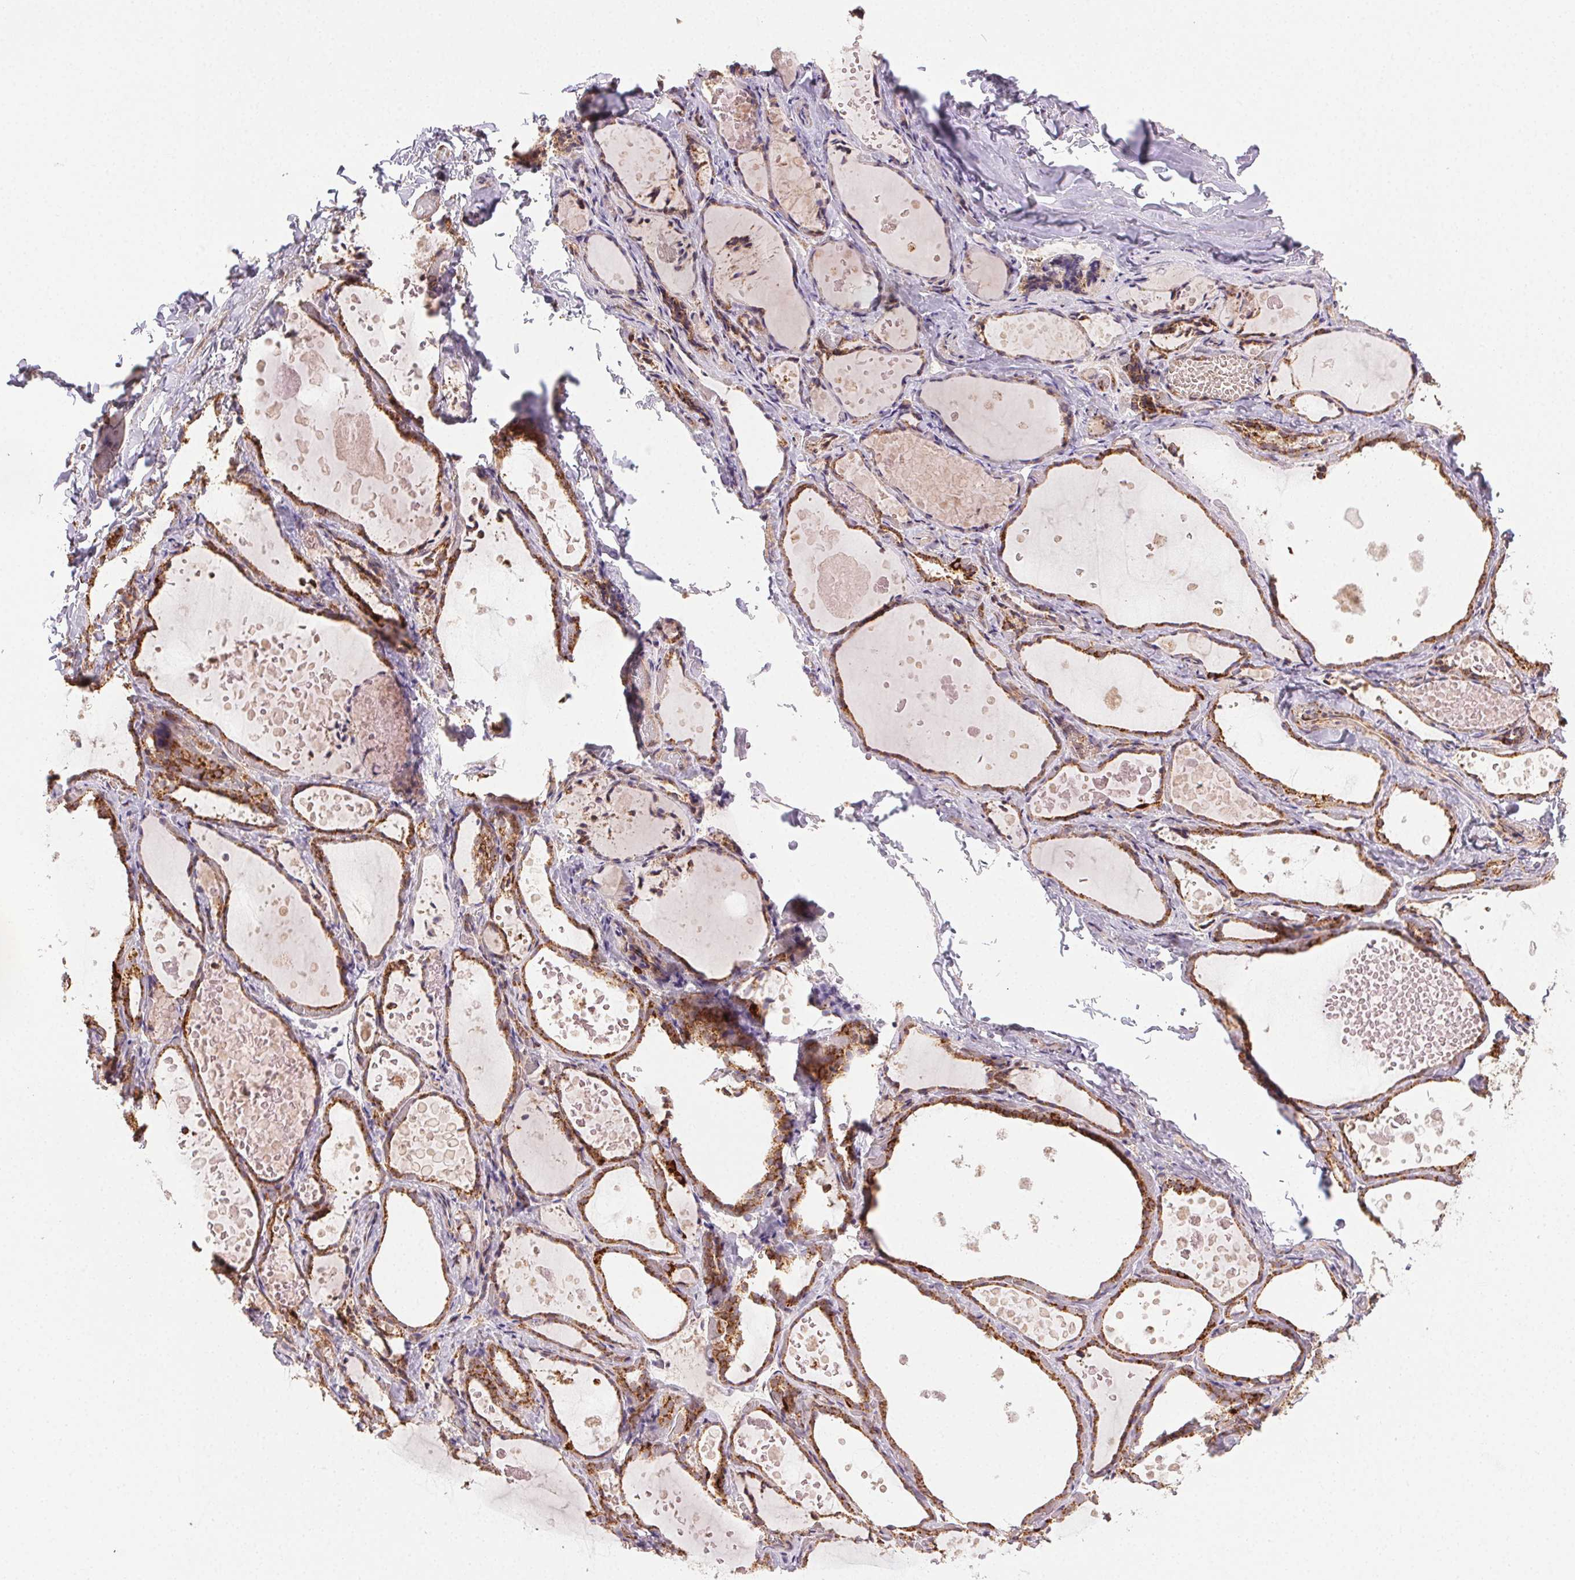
{"staining": {"intensity": "strong", "quantity": ">75%", "location": "cytoplasmic/membranous"}, "tissue": "thyroid gland", "cell_type": "Glandular cells", "image_type": "normal", "snomed": [{"axis": "morphology", "description": "Normal tissue, NOS"}, {"axis": "topography", "description": "Thyroid gland"}], "caption": "A brown stain labels strong cytoplasmic/membranous staining of a protein in glandular cells of benign thyroid gland. The staining was performed using DAB (3,3'-diaminobenzidine) to visualize the protein expression in brown, while the nuclei were stained in blue with hematoxylin (Magnification: 20x).", "gene": "CLPB", "patient": {"sex": "female", "age": 56}}